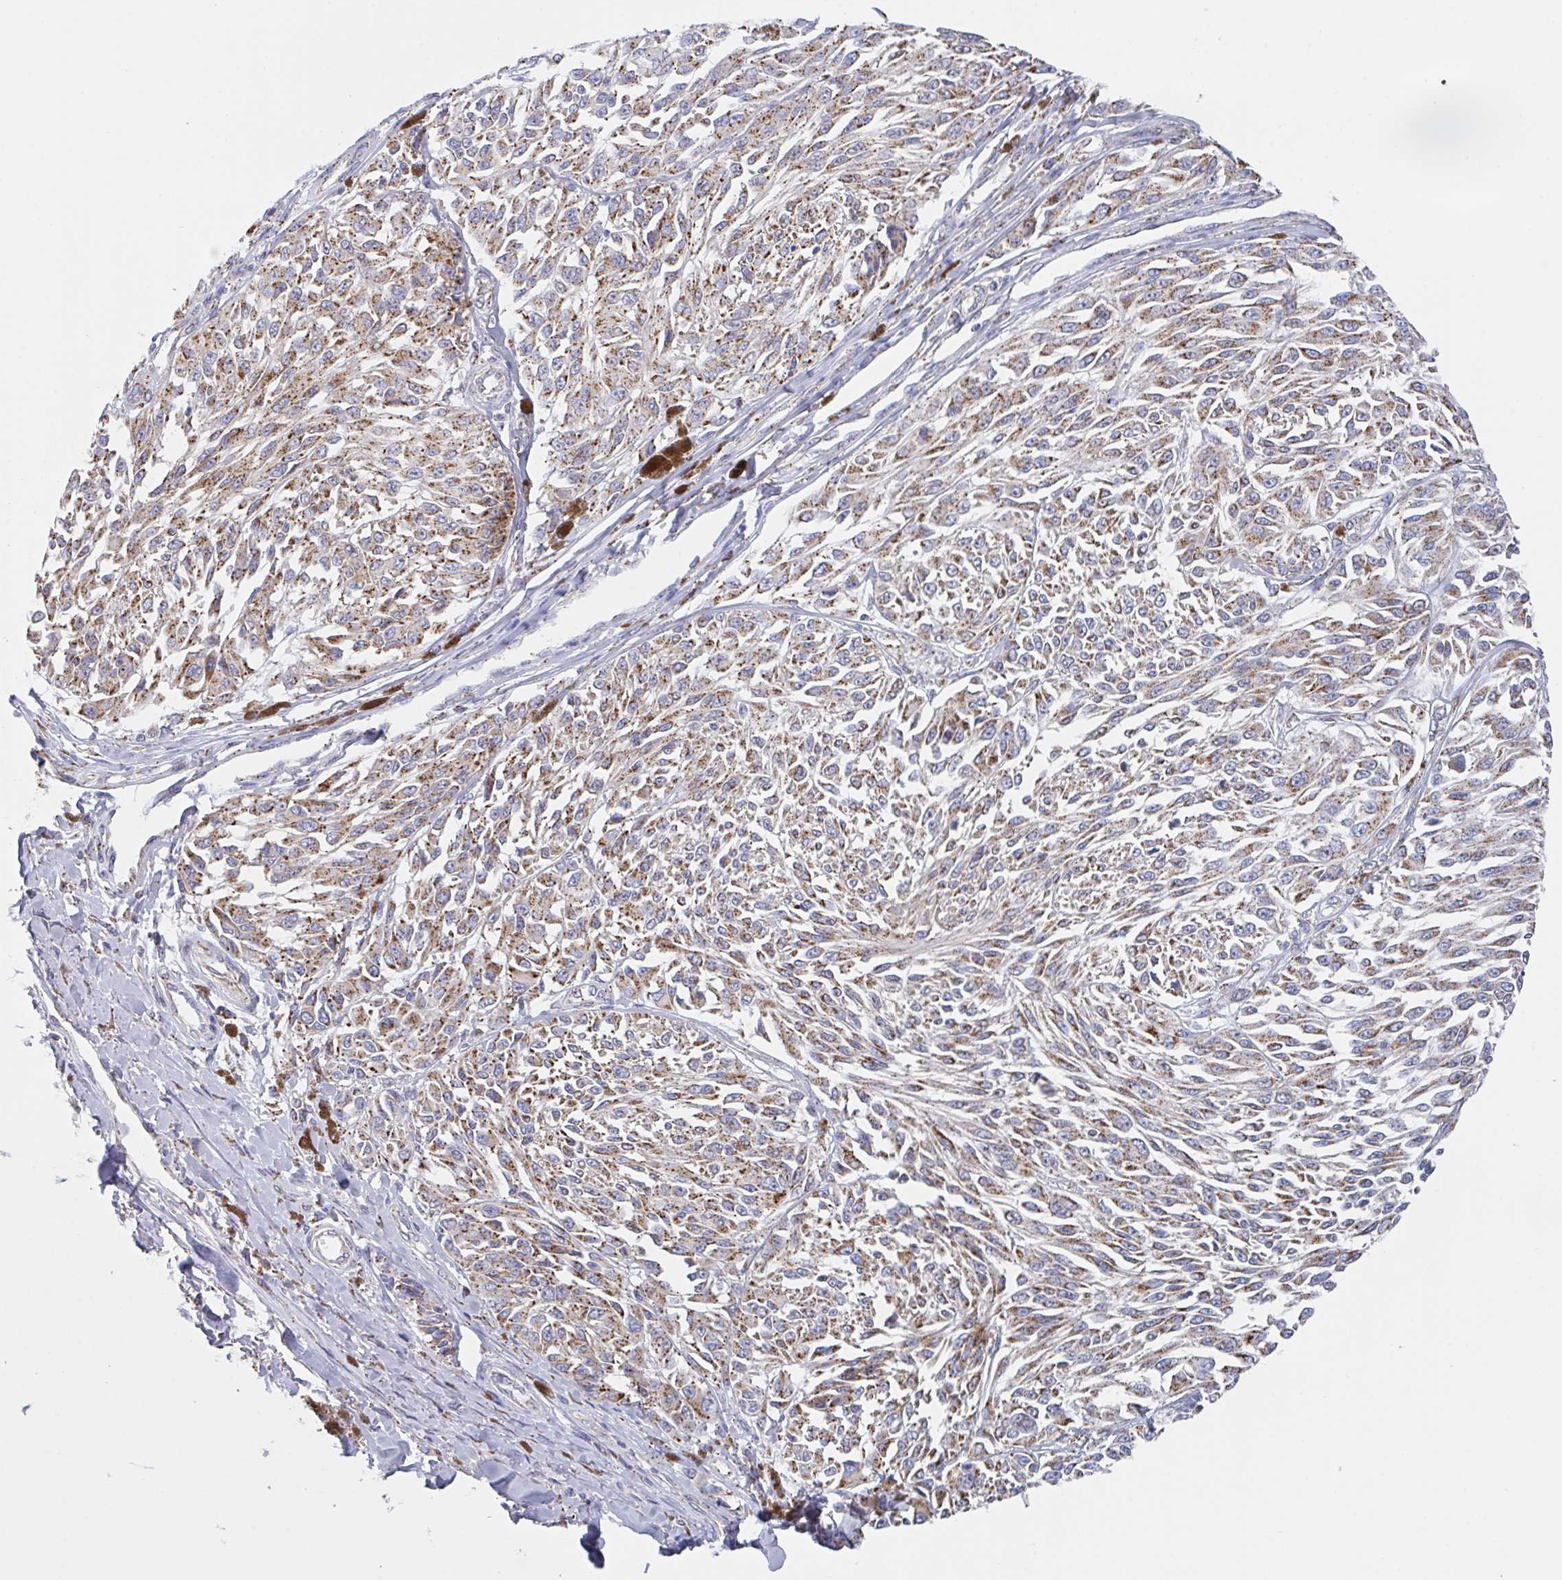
{"staining": {"intensity": "moderate", "quantity": ">75%", "location": "cytoplasmic/membranous"}, "tissue": "melanoma", "cell_type": "Tumor cells", "image_type": "cancer", "snomed": [{"axis": "morphology", "description": "Malignant melanoma, NOS"}, {"axis": "topography", "description": "Skin"}], "caption": "Protein staining of malignant melanoma tissue exhibits moderate cytoplasmic/membranous staining in approximately >75% of tumor cells. (IHC, brightfield microscopy, high magnification).", "gene": "PROSER3", "patient": {"sex": "male", "age": 94}}